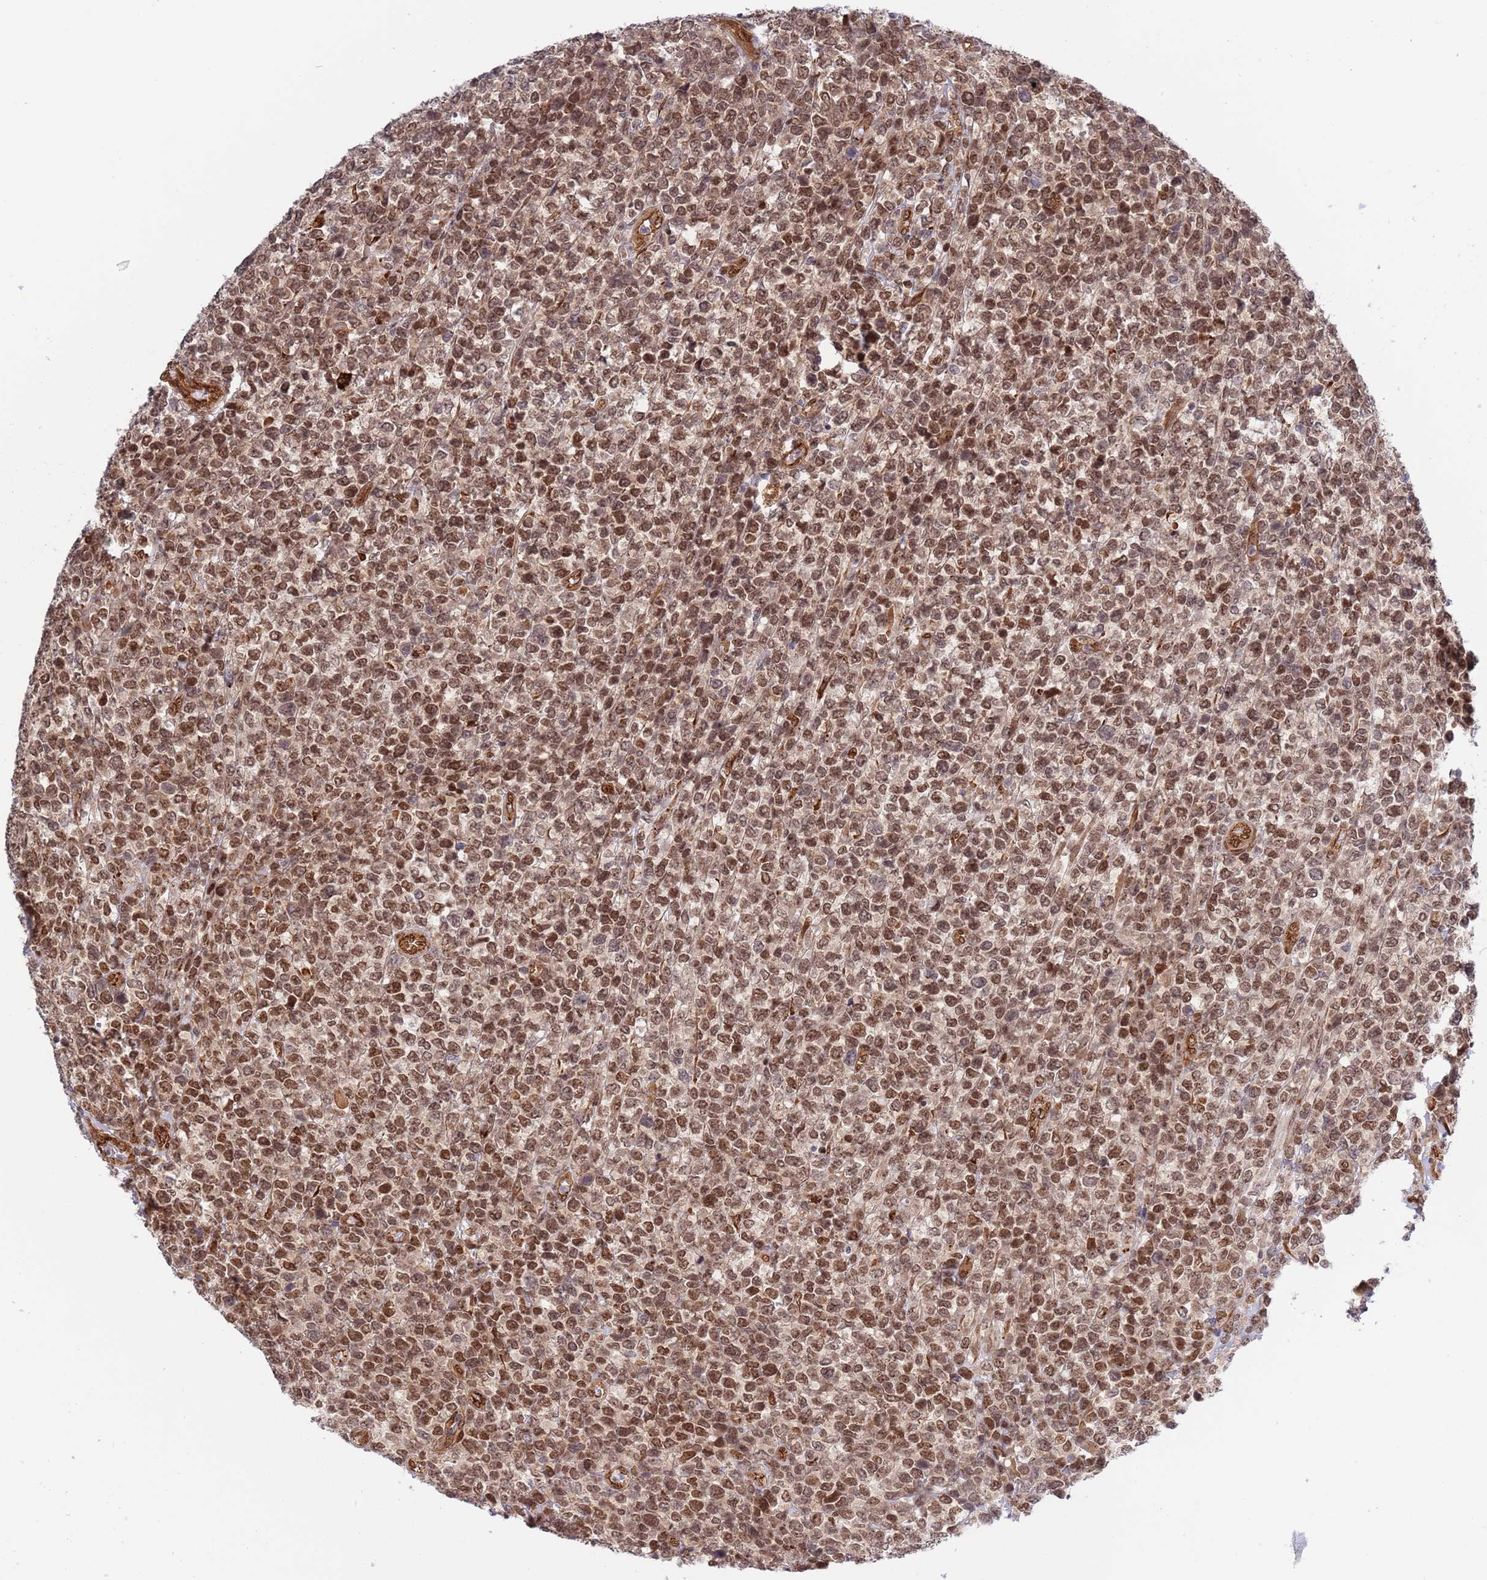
{"staining": {"intensity": "moderate", "quantity": ">75%", "location": "nuclear"}, "tissue": "lymphoma", "cell_type": "Tumor cells", "image_type": "cancer", "snomed": [{"axis": "morphology", "description": "Malignant lymphoma, non-Hodgkin's type, High grade"}, {"axis": "topography", "description": "Soft tissue"}], "caption": "Human high-grade malignant lymphoma, non-Hodgkin's type stained with a brown dye demonstrates moderate nuclear positive expression in approximately >75% of tumor cells.", "gene": "TBX10", "patient": {"sex": "female", "age": 56}}